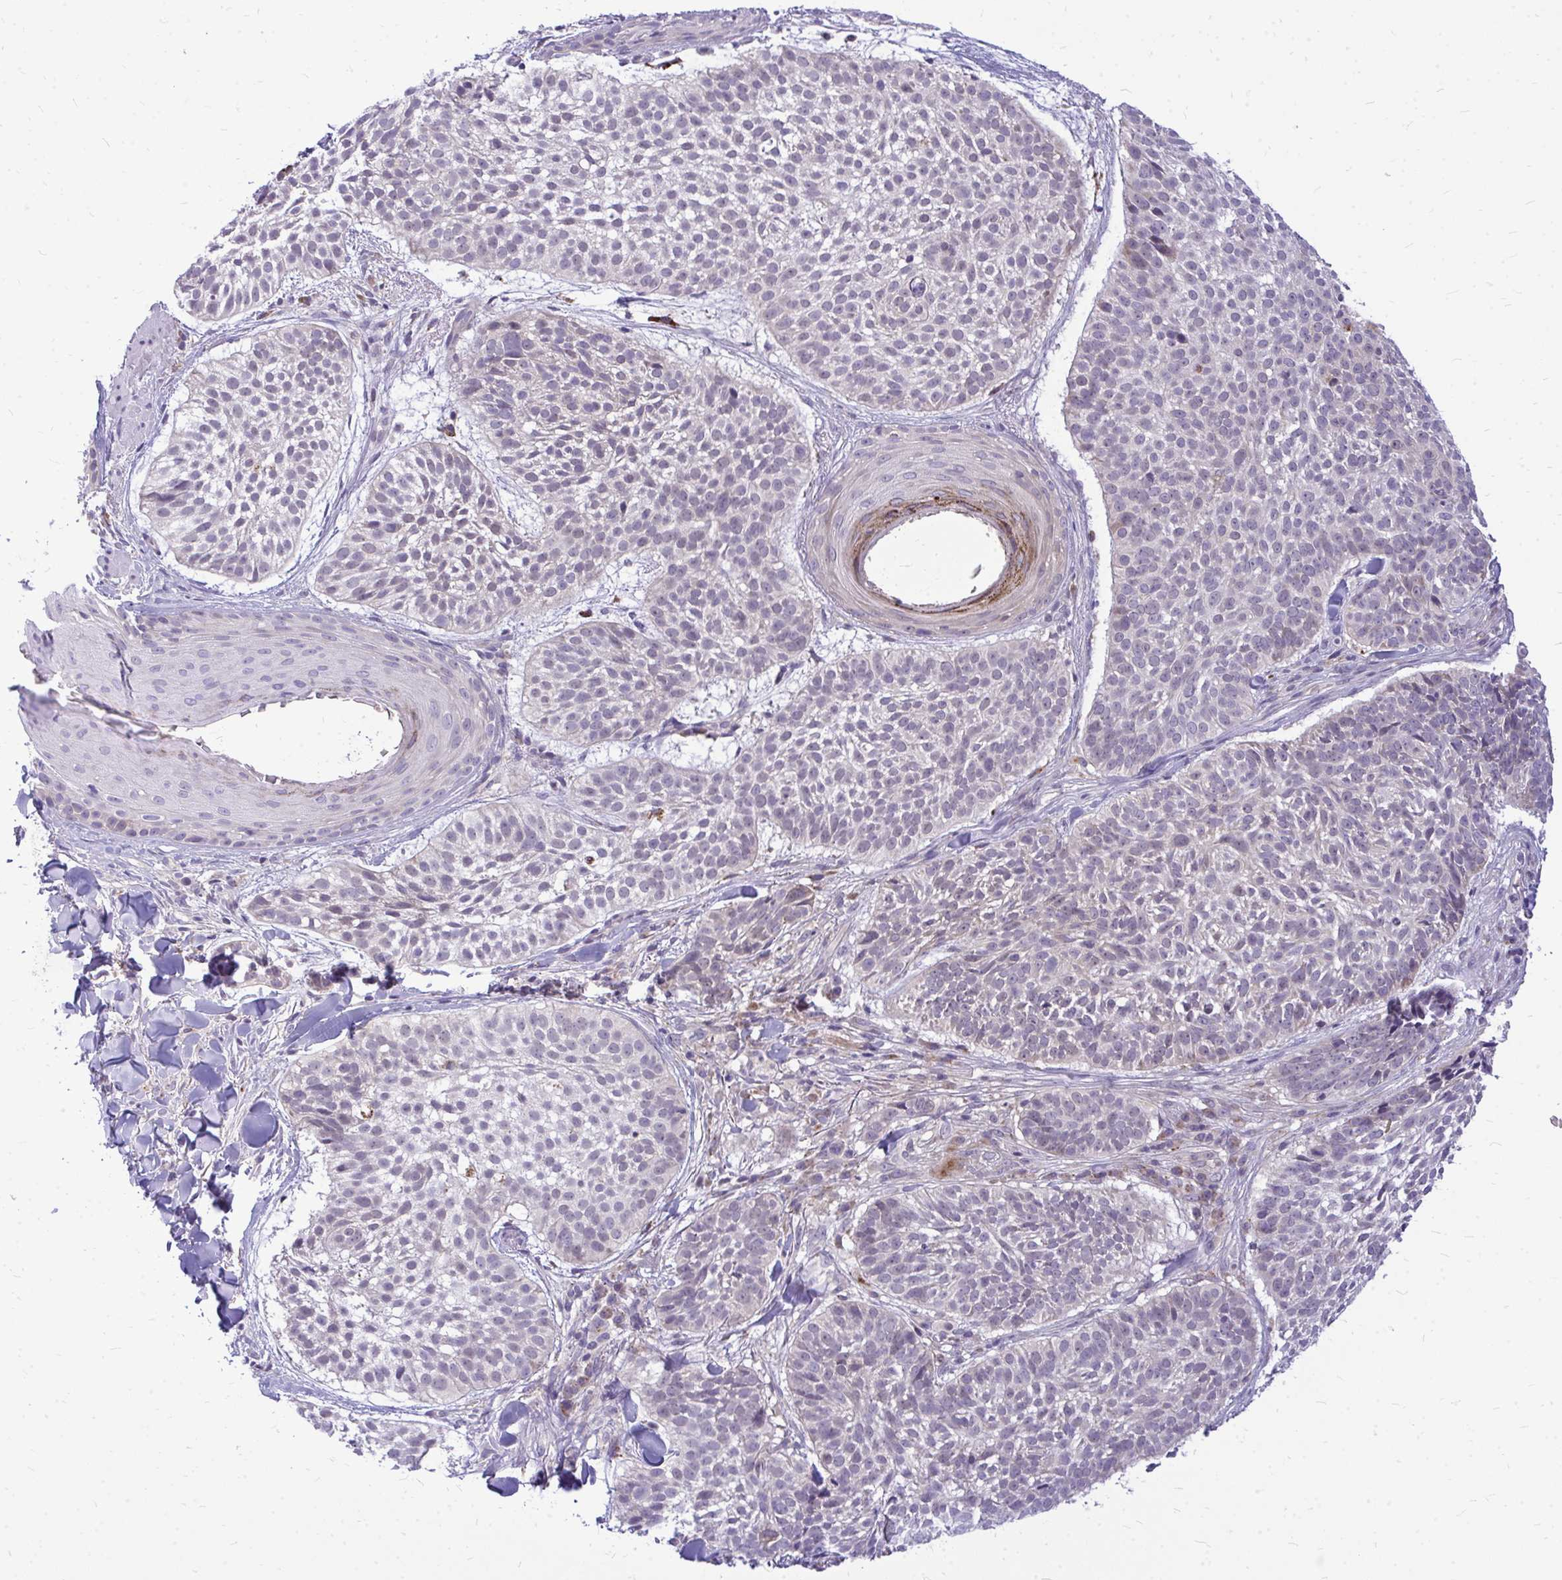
{"staining": {"intensity": "negative", "quantity": "none", "location": "none"}, "tissue": "skin cancer", "cell_type": "Tumor cells", "image_type": "cancer", "snomed": [{"axis": "morphology", "description": "Basal cell carcinoma"}, {"axis": "topography", "description": "Skin"}, {"axis": "topography", "description": "Skin of scalp"}], "caption": "High magnification brightfield microscopy of skin basal cell carcinoma stained with DAB (brown) and counterstained with hematoxylin (blue): tumor cells show no significant staining. (Immunohistochemistry, brightfield microscopy, high magnification).", "gene": "ZSCAN25", "patient": {"sex": "female", "age": 45}}